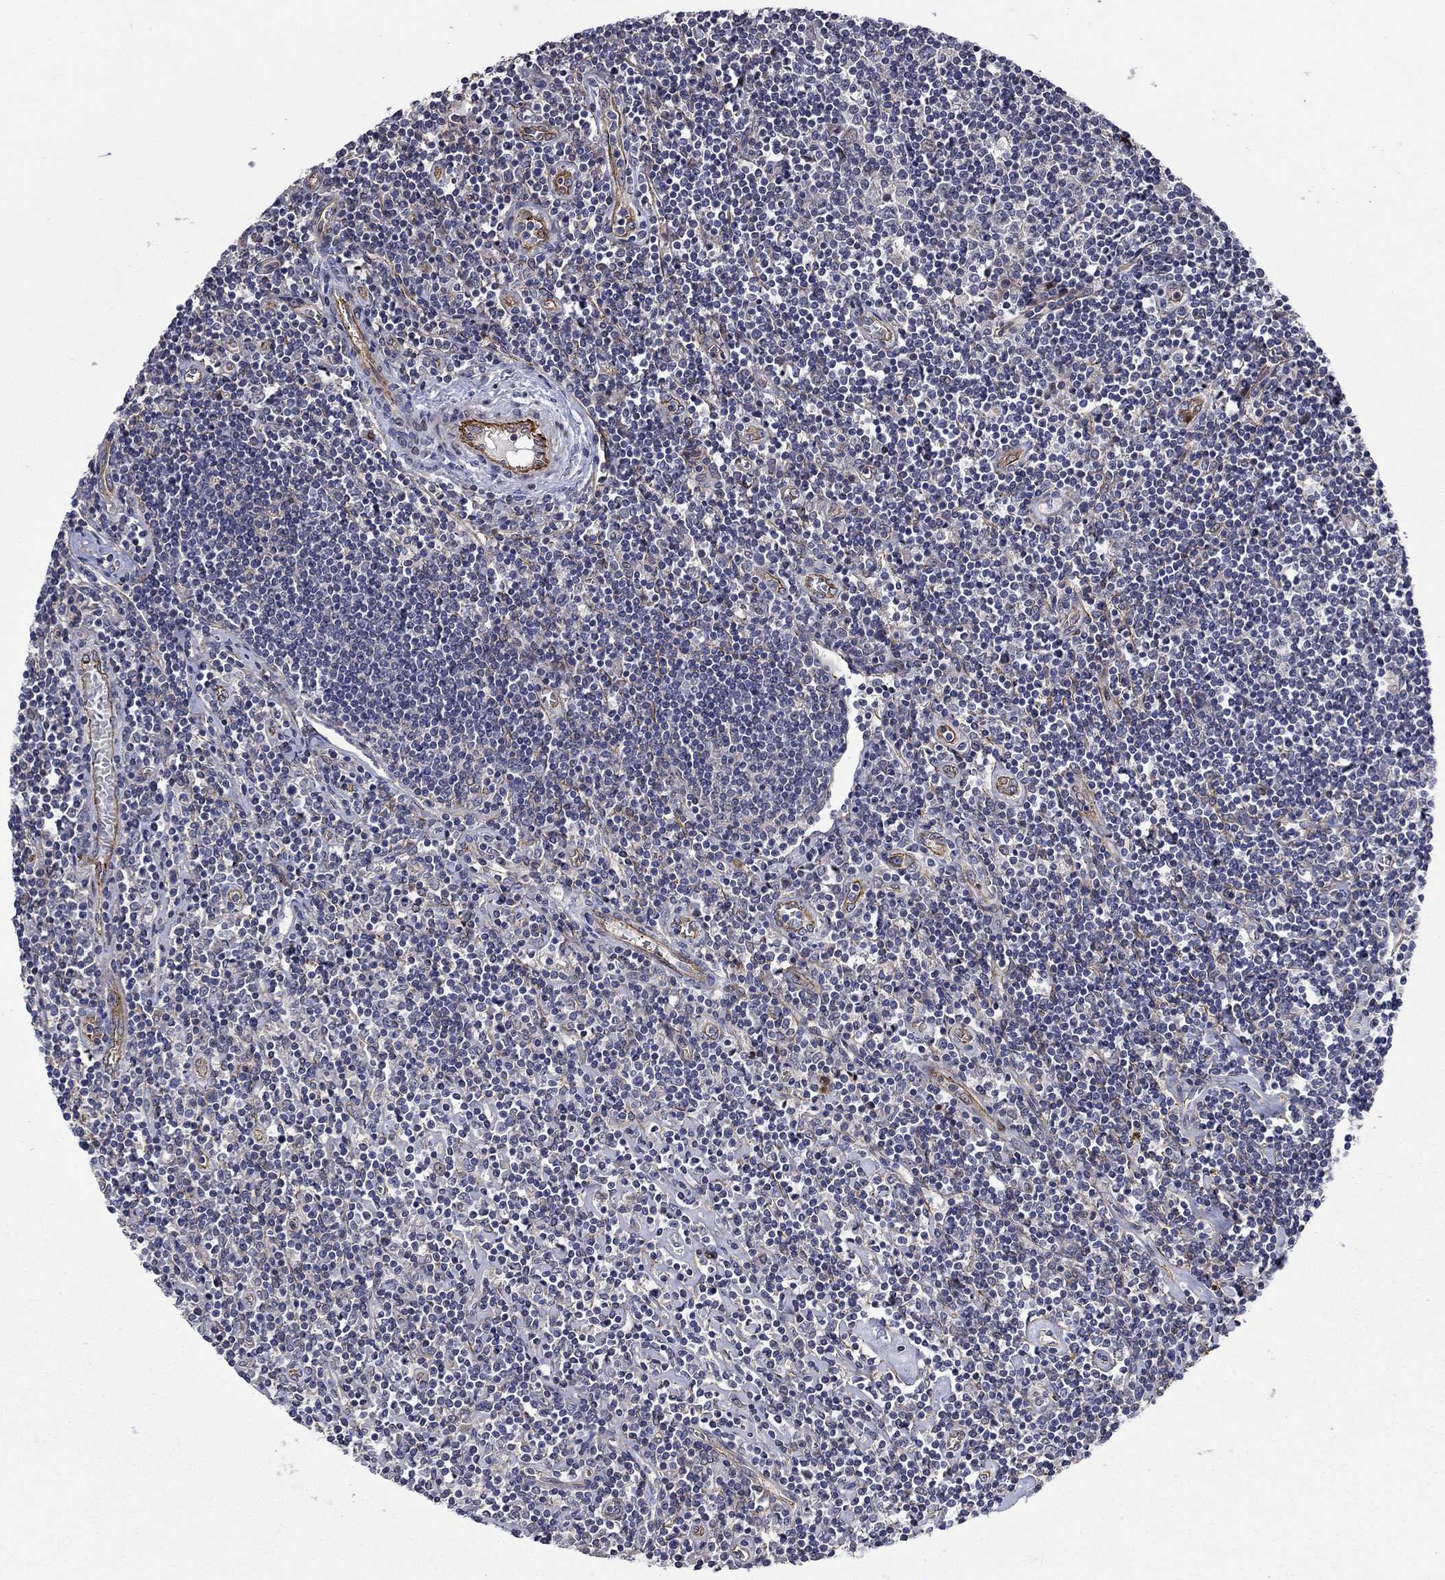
{"staining": {"intensity": "negative", "quantity": "none", "location": "none"}, "tissue": "lymphoma", "cell_type": "Tumor cells", "image_type": "cancer", "snomed": [{"axis": "morphology", "description": "Hodgkin's disease, NOS"}, {"axis": "topography", "description": "Lymph node"}], "caption": "DAB (3,3'-diaminobenzidine) immunohistochemical staining of lymphoma exhibits no significant staining in tumor cells.", "gene": "SLC7A1", "patient": {"sex": "male", "age": 40}}